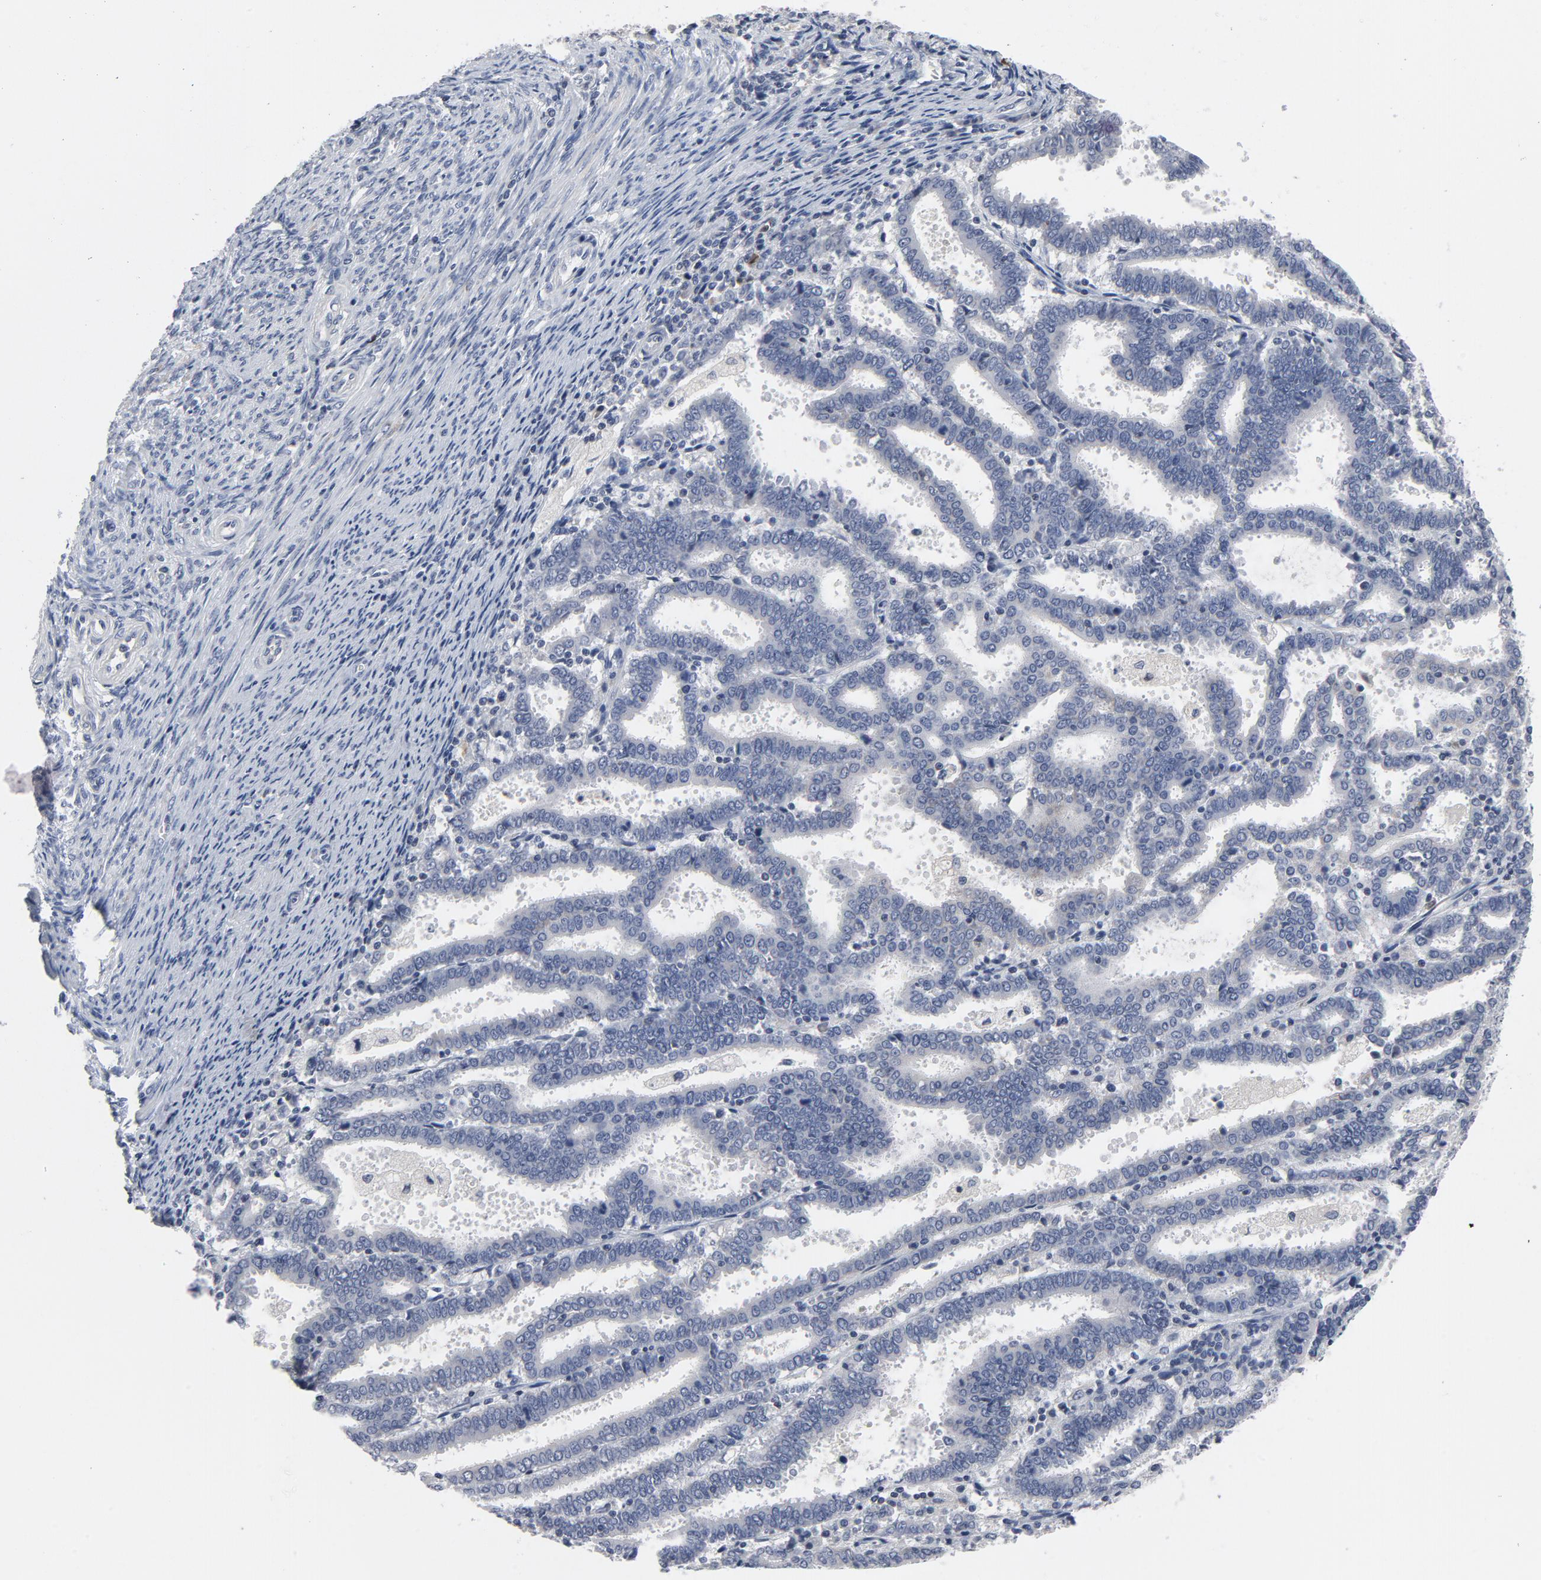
{"staining": {"intensity": "negative", "quantity": "none", "location": "none"}, "tissue": "endometrial cancer", "cell_type": "Tumor cells", "image_type": "cancer", "snomed": [{"axis": "morphology", "description": "Adenocarcinoma, NOS"}, {"axis": "topography", "description": "Uterus"}], "caption": "High power microscopy histopathology image of an immunohistochemistry (IHC) histopathology image of endometrial cancer (adenocarcinoma), revealing no significant positivity in tumor cells. (DAB IHC visualized using brightfield microscopy, high magnification).", "gene": "TCL1A", "patient": {"sex": "female", "age": 83}}